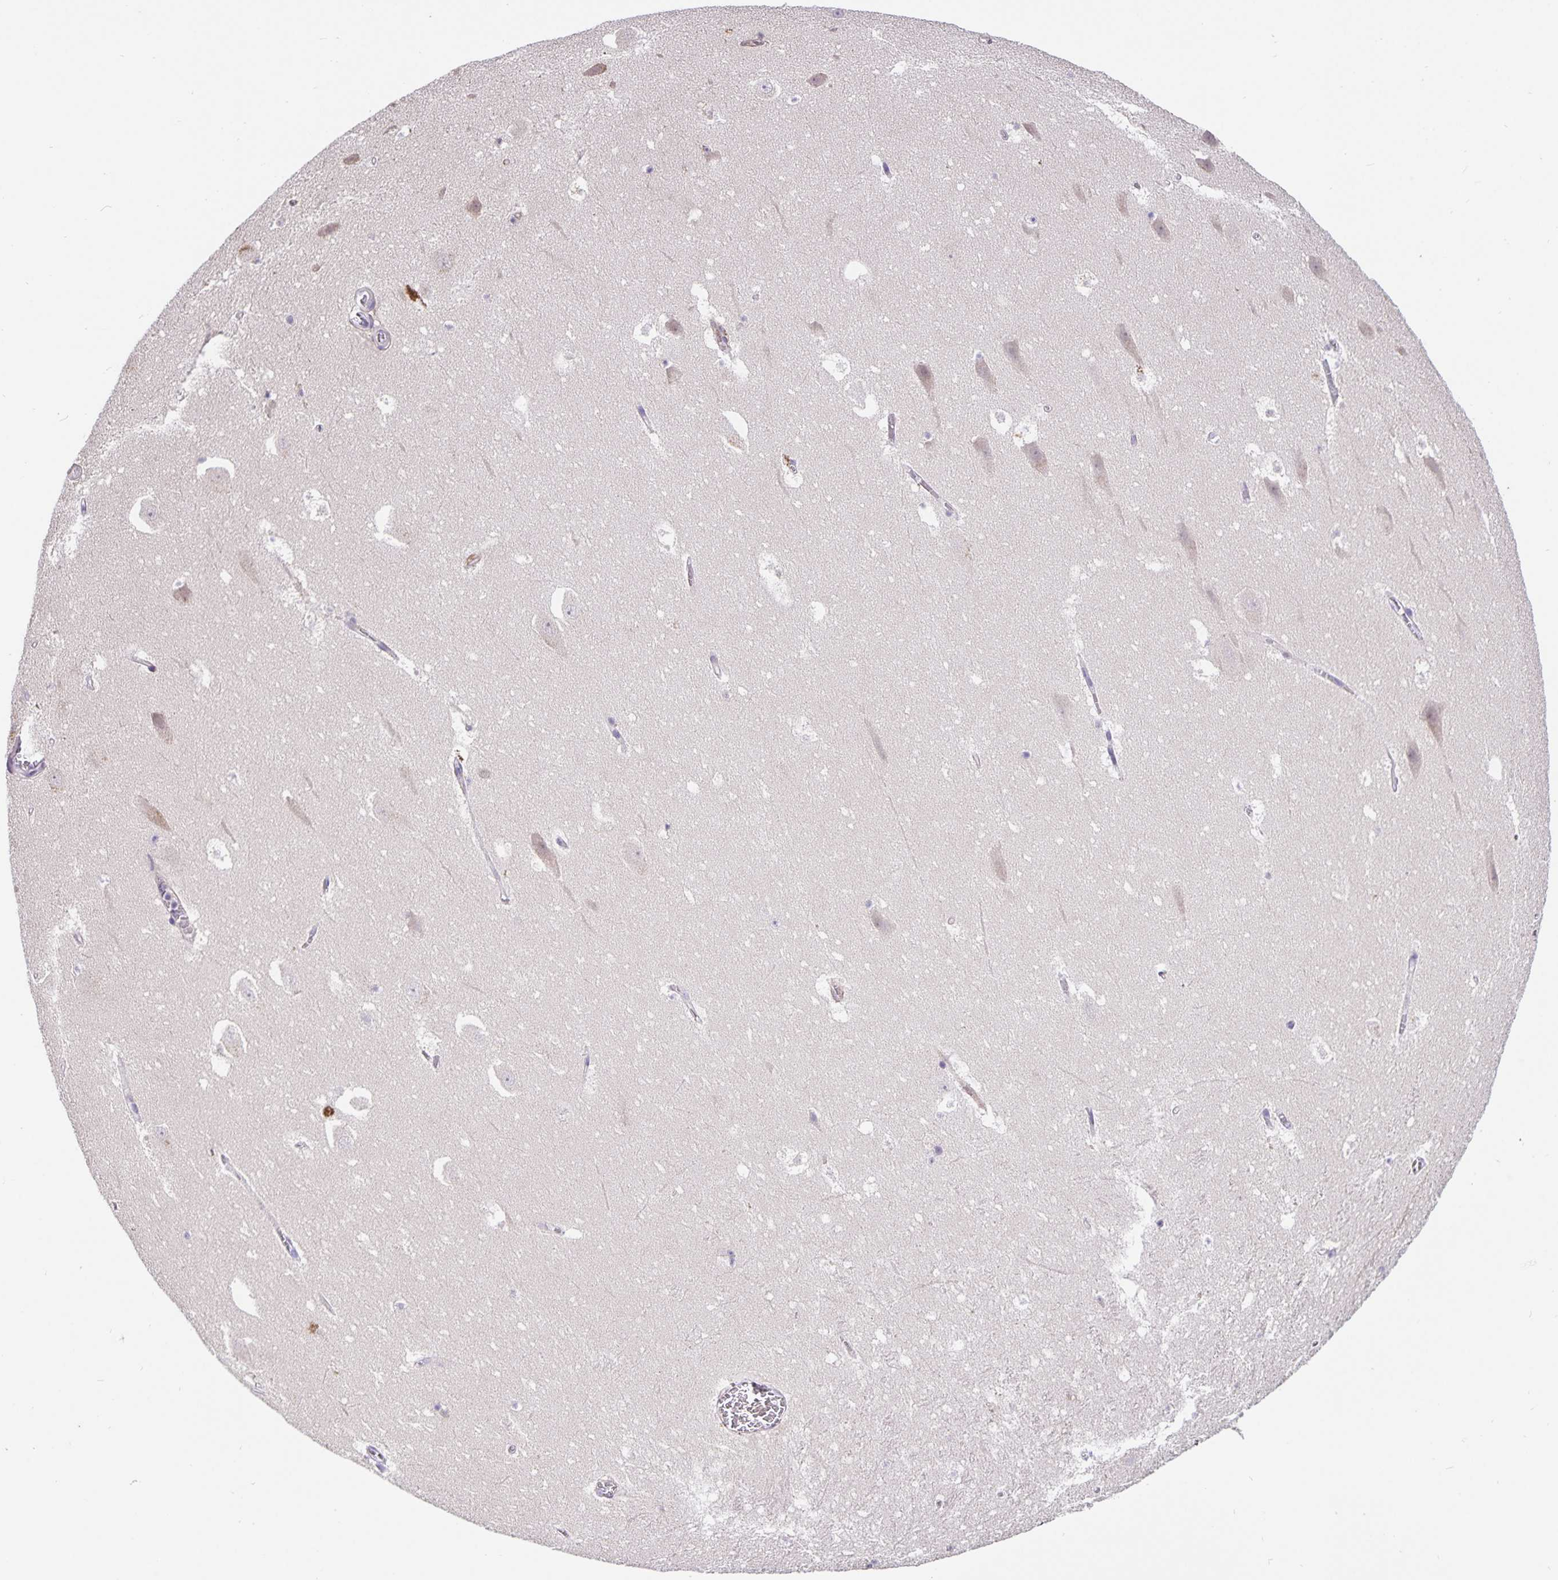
{"staining": {"intensity": "negative", "quantity": "none", "location": "none"}, "tissue": "hippocampus", "cell_type": "Glial cells", "image_type": "normal", "snomed": [{"axis": "morphology", "description": "Normal tissue, NOS"}, {"axis": "topography", "description": "Hippocampus"}], "caption": "The immunohistochemistry (IHC) histopathology image has no significant staining in glial cells of hippocampus.", "gene": "EML6", "patient": {"sex": "female", "age": 42}}